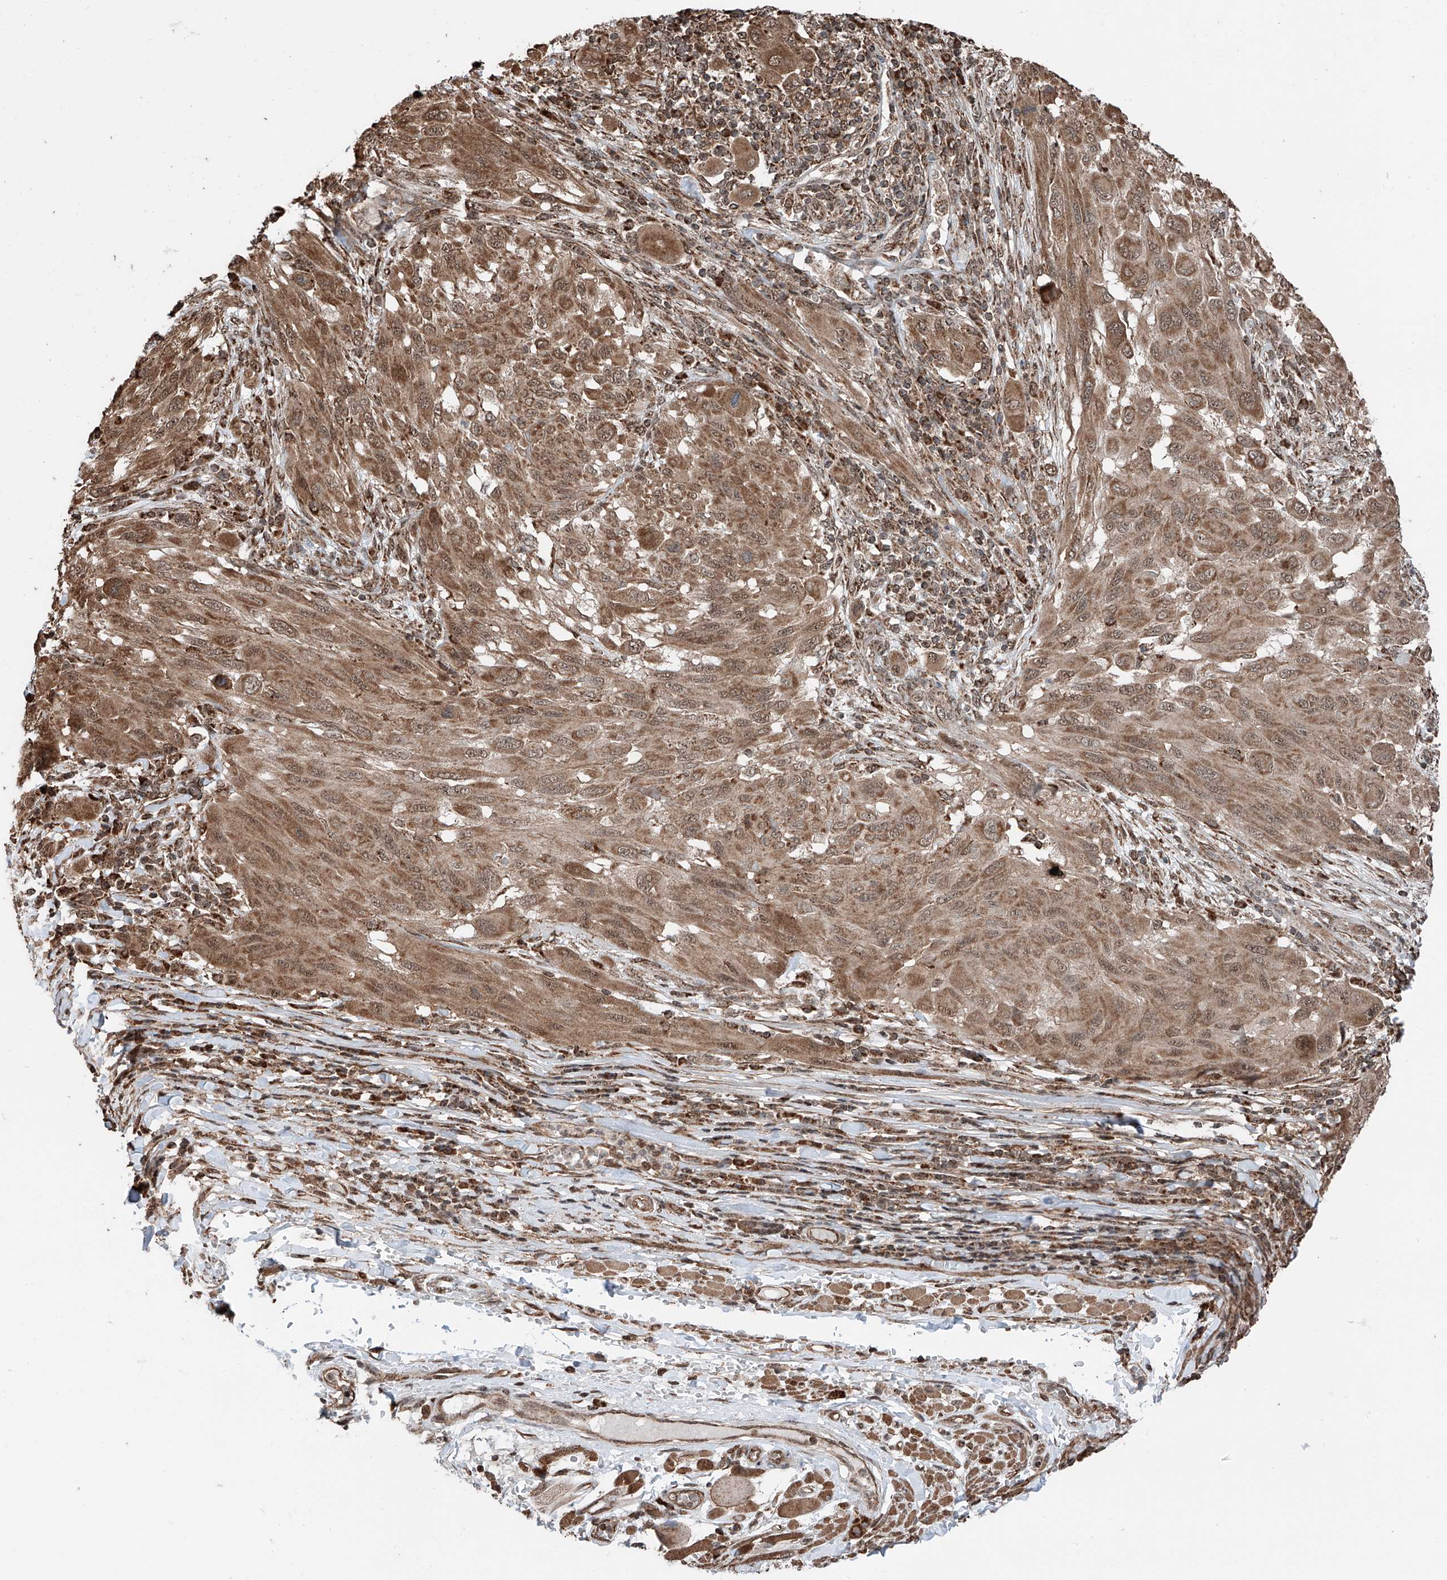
{"staining": {"intensity": "moderate", "quantity": ">75%", "location": "cytoplasmic/membranous,nuclear"}, "tissue": "melanoma", "cell_type": "Tumor cells", "image_type": "cancer", "snomed": [{"axis": "morphology", "description": "Malignant melanoma, NOS"}, {"axis": "topography", "description": "Skin"}], "caption": "Human melanoma stained with a brown dye exhibits moderate cytoplasmic/membranous and nuclear positive expression in about >75% of tumor cells.", "gene": "ZNF445", "patient": {"sex": "female", "age": 91}}